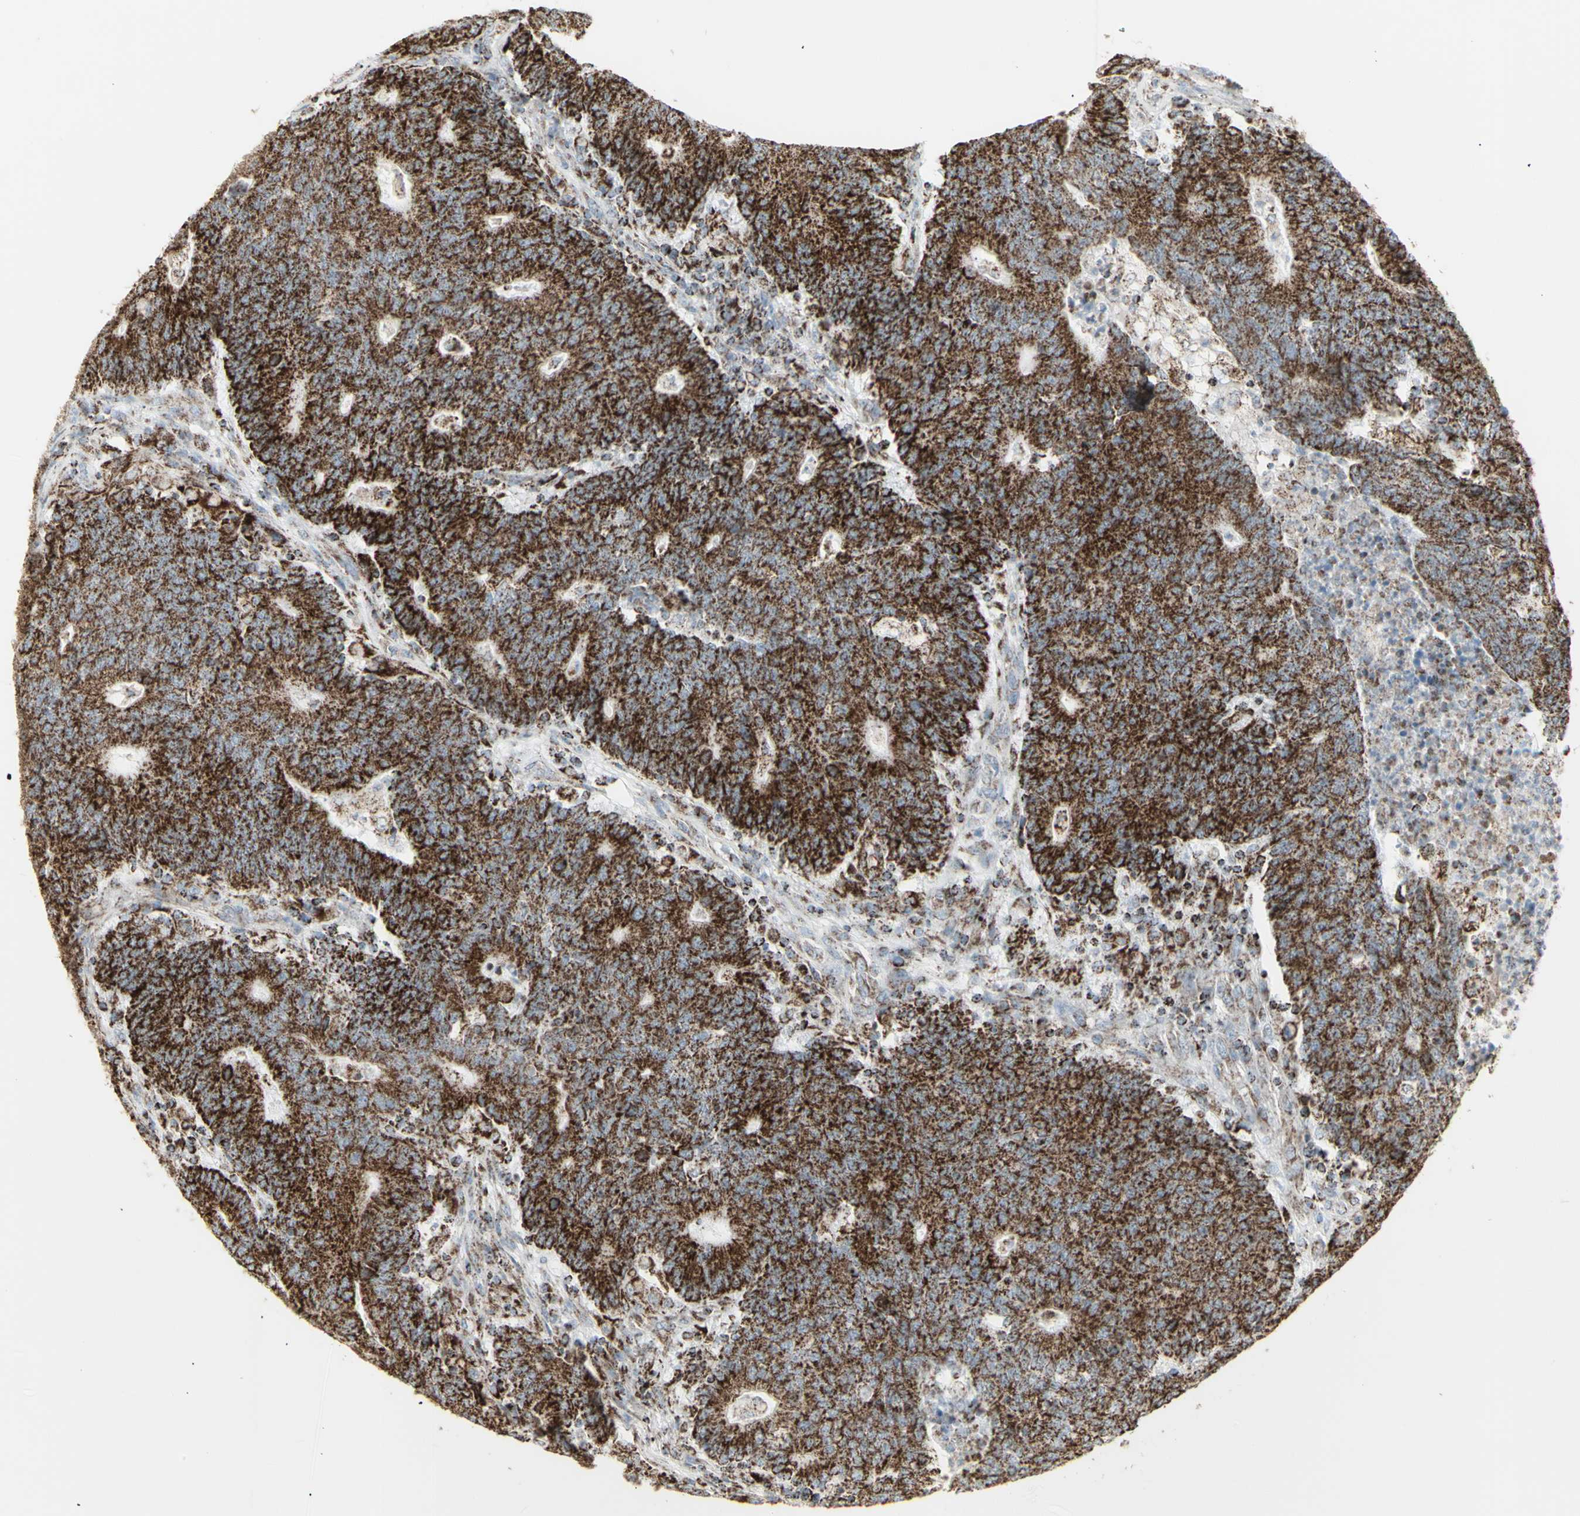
{"staining": {"intensity": "strong", "quantity": ">75%", "location": "cytoplasmic/membranous"}, "tissue": "colorectal cancer", "cell_type": "Tumor cells", "image_type": "cancer", "snomed": [{"axis": "morphology", "description": "Normal tissue, NOS"}, {"axis": "morphology", "description": "Adenocarcinoma, NOS"}, {"axis": "topography", "description": "Colon"}], "caption": "Immunohistochemistry (IHC) staining of colorectal cancer (adenocarcinoma), which shows high levels of strong cytoplasmic/membranous positivity in approximately >75% of tumor cells indicating strong cytoplasmic/membranous protein expression. The staining was performed using DAB (brown) for protein detection and nuclei were counterstained in hematoxylin (blue).", "gene": "PLGRKT", "patient": {"sex": "female", "age": 75}}